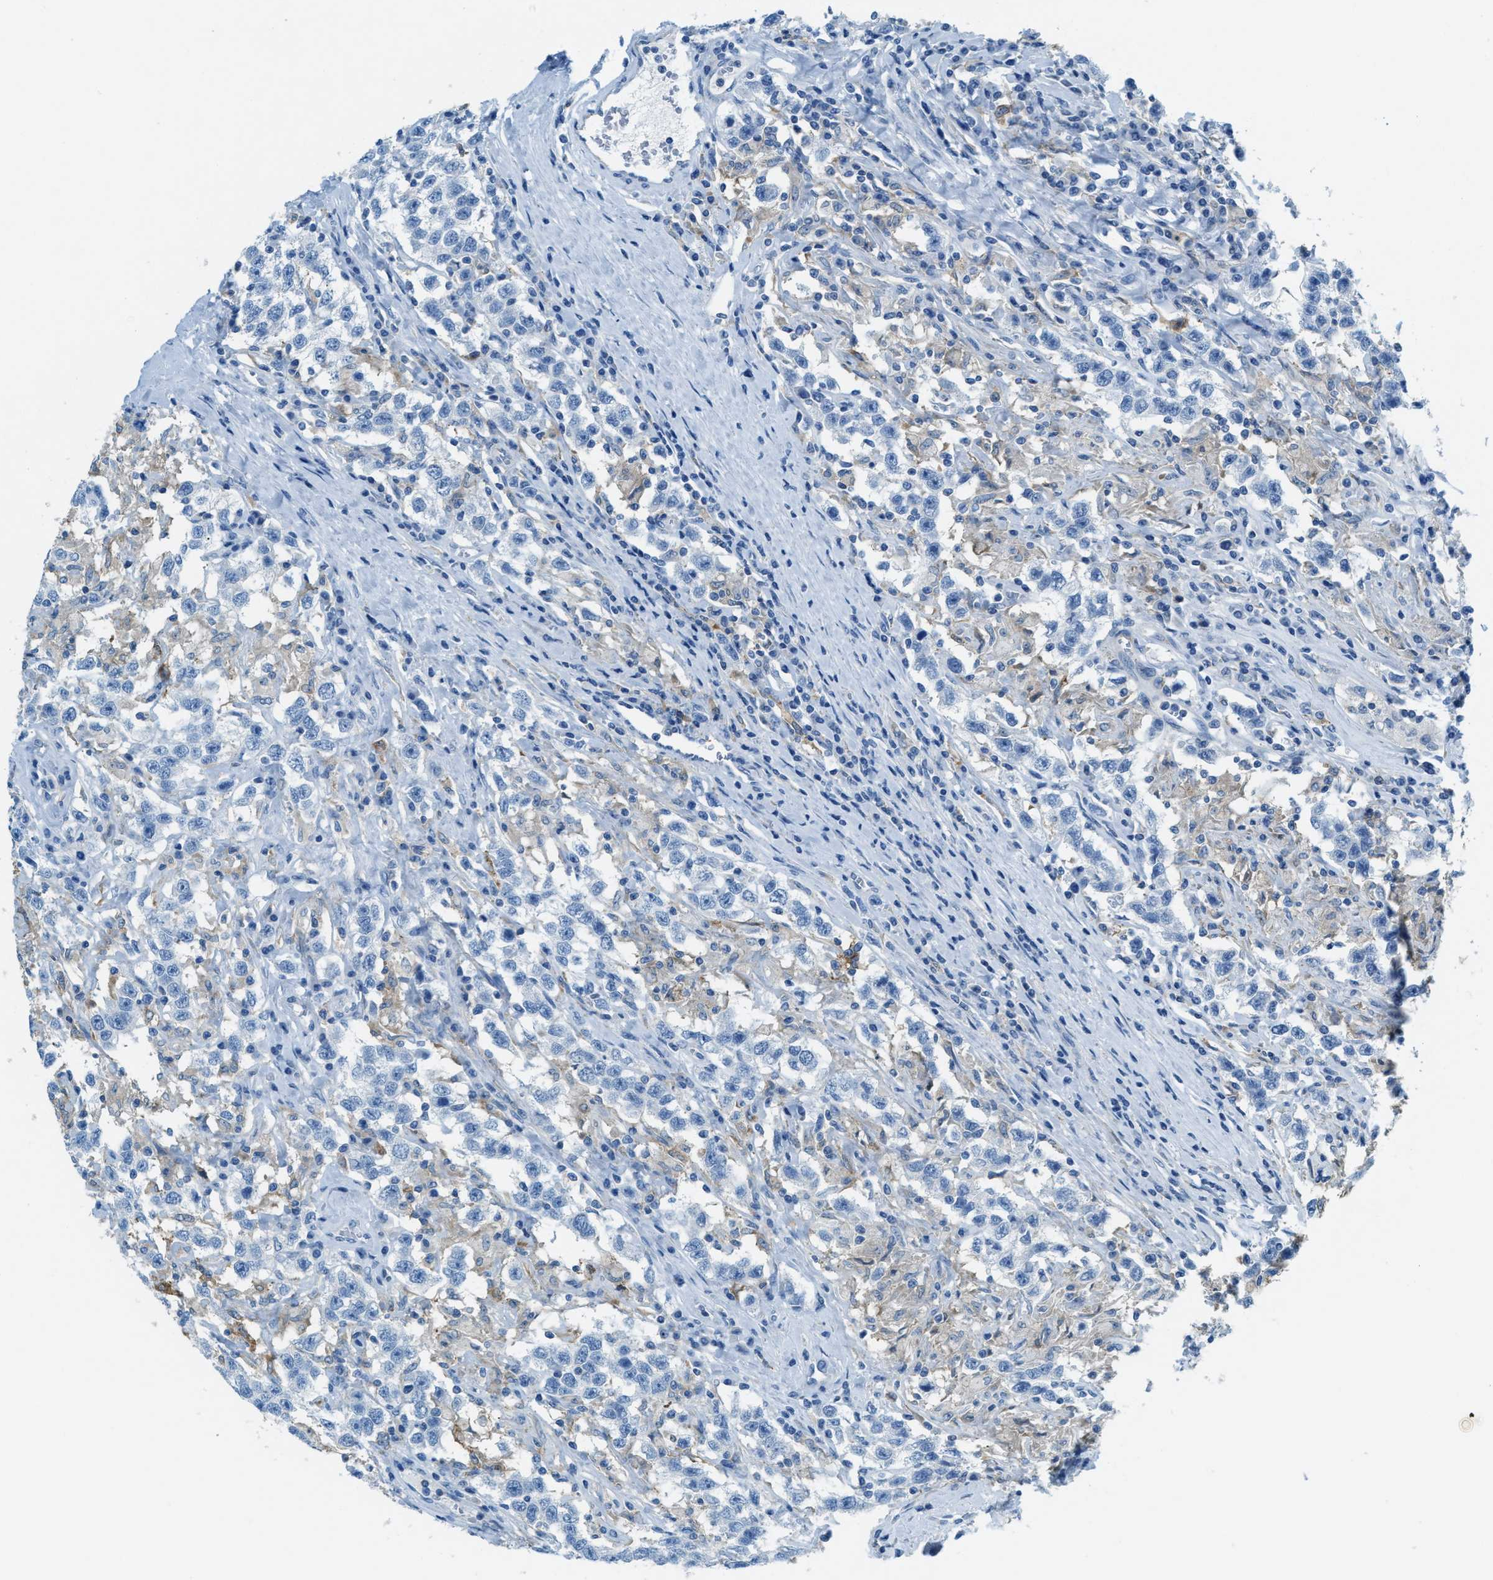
{"staining": {"intensity": "negative", "quantity": "none", "location": "none"}, "tissue": "testis cancer", "cell_type": "Tumor cells", "image_type": "cancer", "snomed": [{"axis": "morphology", "description": "Seminoma, NOS"}, {"axis": "topography", "description": "Testis"}], "caption": "IHC of testis seminoma demonstrates no staining in tumor cells.", "gene": "MATCAP2", "patient": {"sex": "male", "age": 41}}